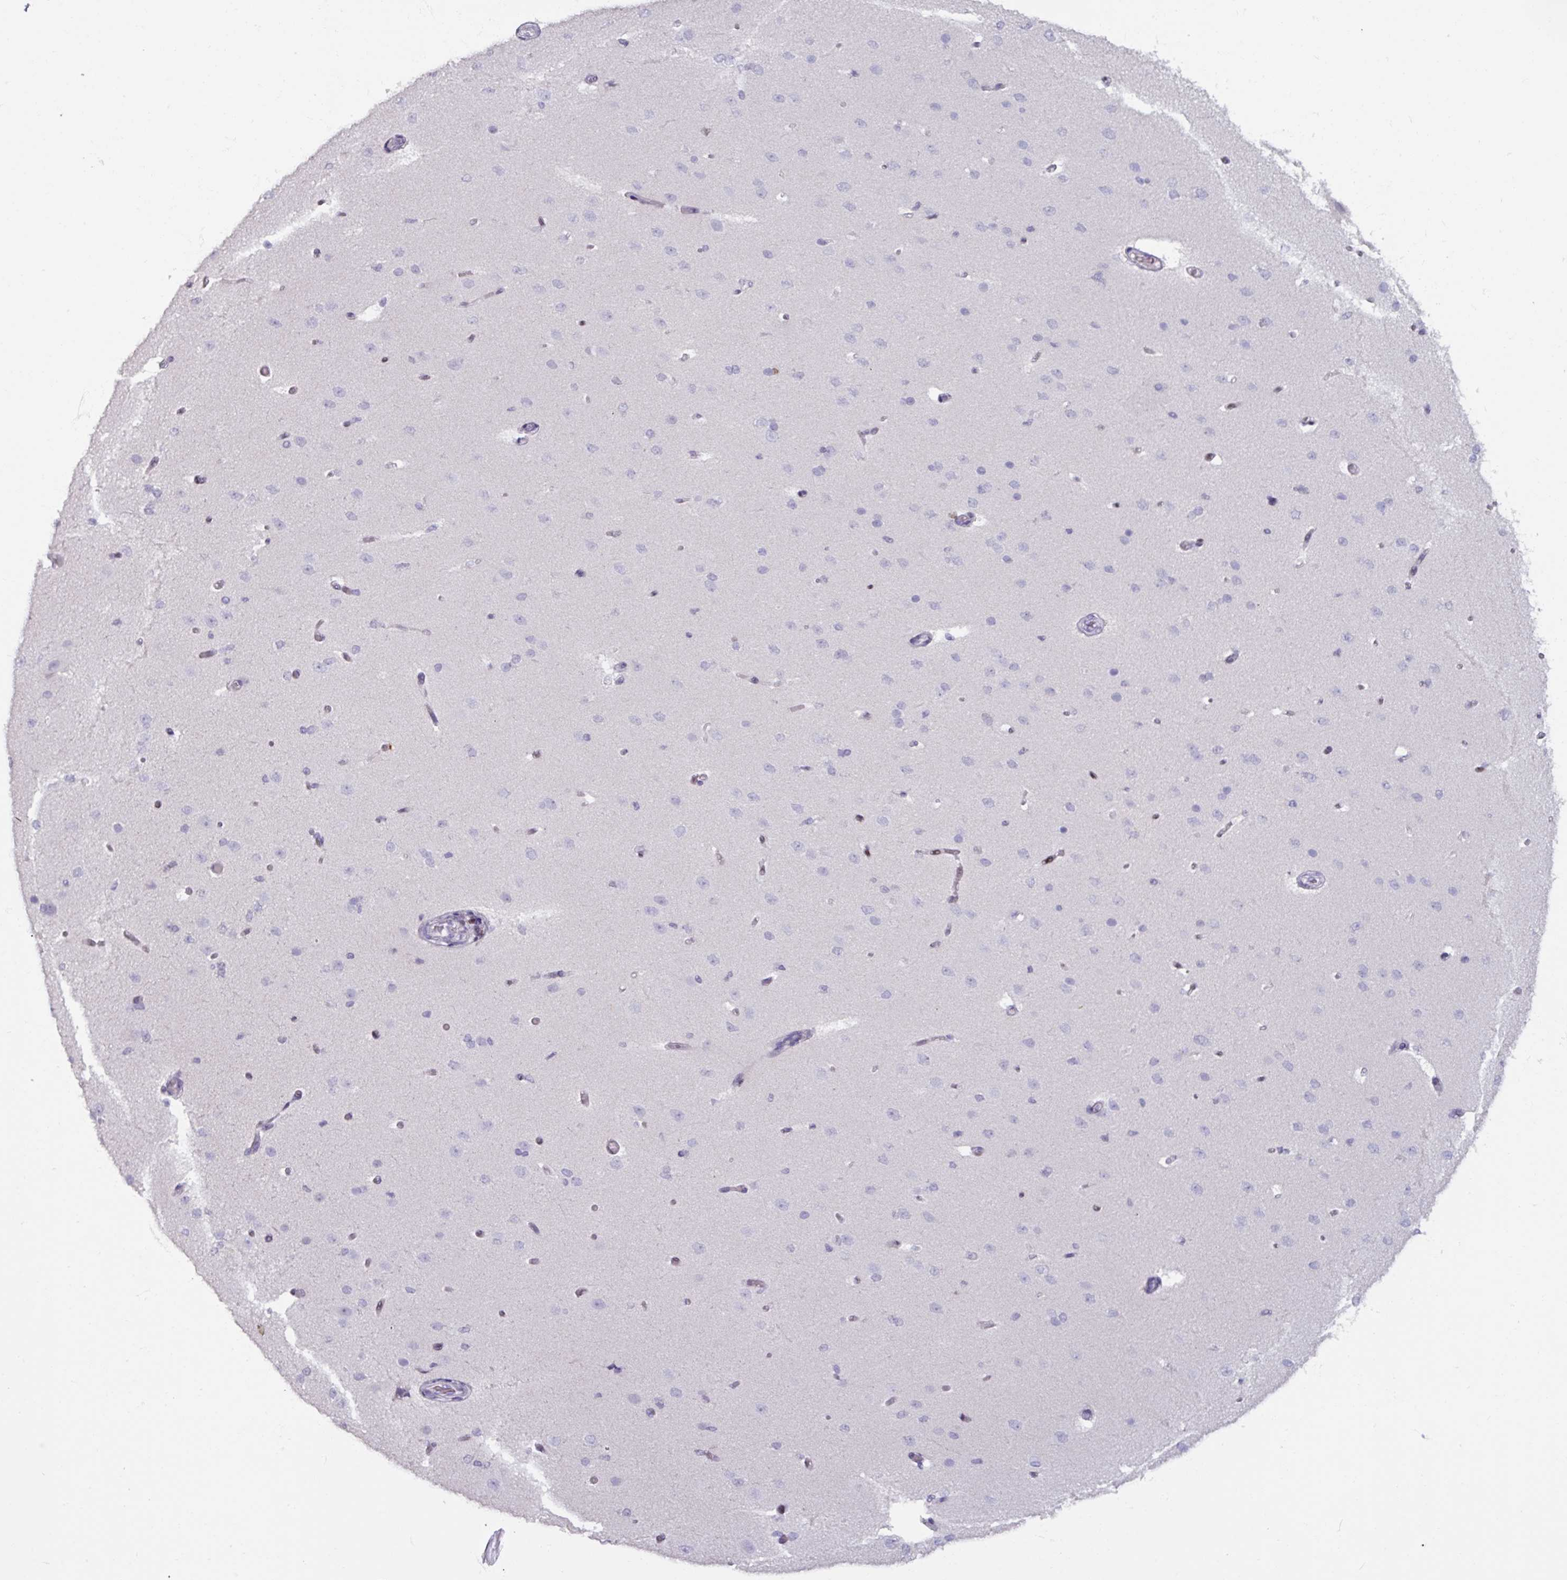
{"staining": {"intensity": "negative", "quantity": "none", "location": "none"}, "tissue": "cerebral cortex", "cell_type": "Endothelial cells", "image_type": "normal", "snomed": [{"axis": "morphology", "description": "Normal tissue, NOS"}, {"axis": "morphology", "description": "Inflammation, NOS"}, {"axis": "topography", "description": "Cerebral cortex"}], "caption": "This image is of benign cerebral cortex stained with immunohistochemistry (IHC) to label a protein in brown with the nuclei are counter-stained blue. There is no positivity in endothelial cells. (DAB (3,3'-diaminobenzidine) IHC with hematoxylin counter stain).", "gene": "ATAD2", "patient": {"sex": "male", "age": 6}}